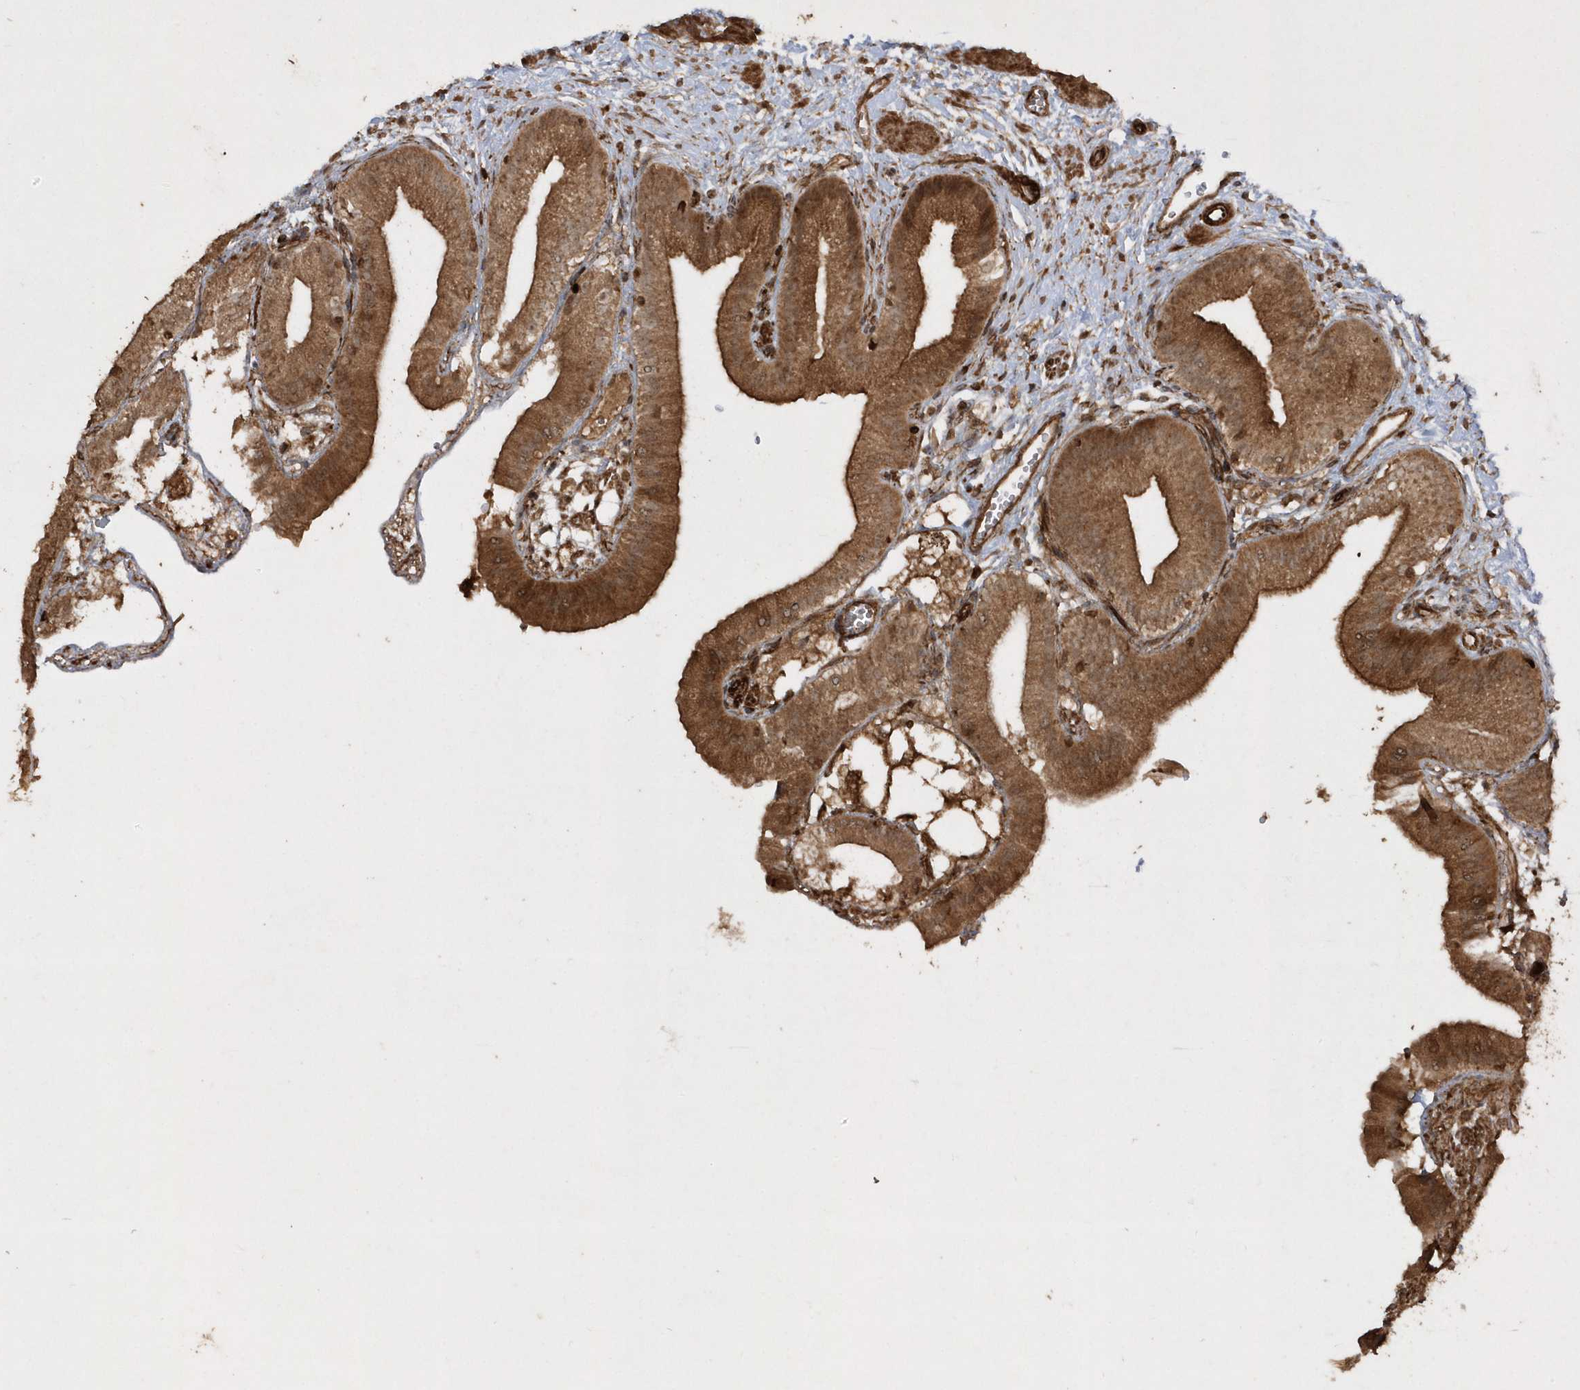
{"staining": {"intensity": "strong", "quantity": ">75%", "location": "cytoplasmic/membranous"}, "tissue": "gallbladder", "cell_type": "Glandular cells", "image_type": "normal", "snomed": [{"axis": "morphology", "description": "Normal tissue, NOS"}, {"axis": "topography", "description": "Gallbladder"}], "caption": "DAB immunohistochemical staining of unremarkable gallbladder exhibits strong cytoplasmic/membranous protein positivity in about >75% of glandular cells.", "gene": "AVPI1", "patient": {"sex": "male", "age": 55}}